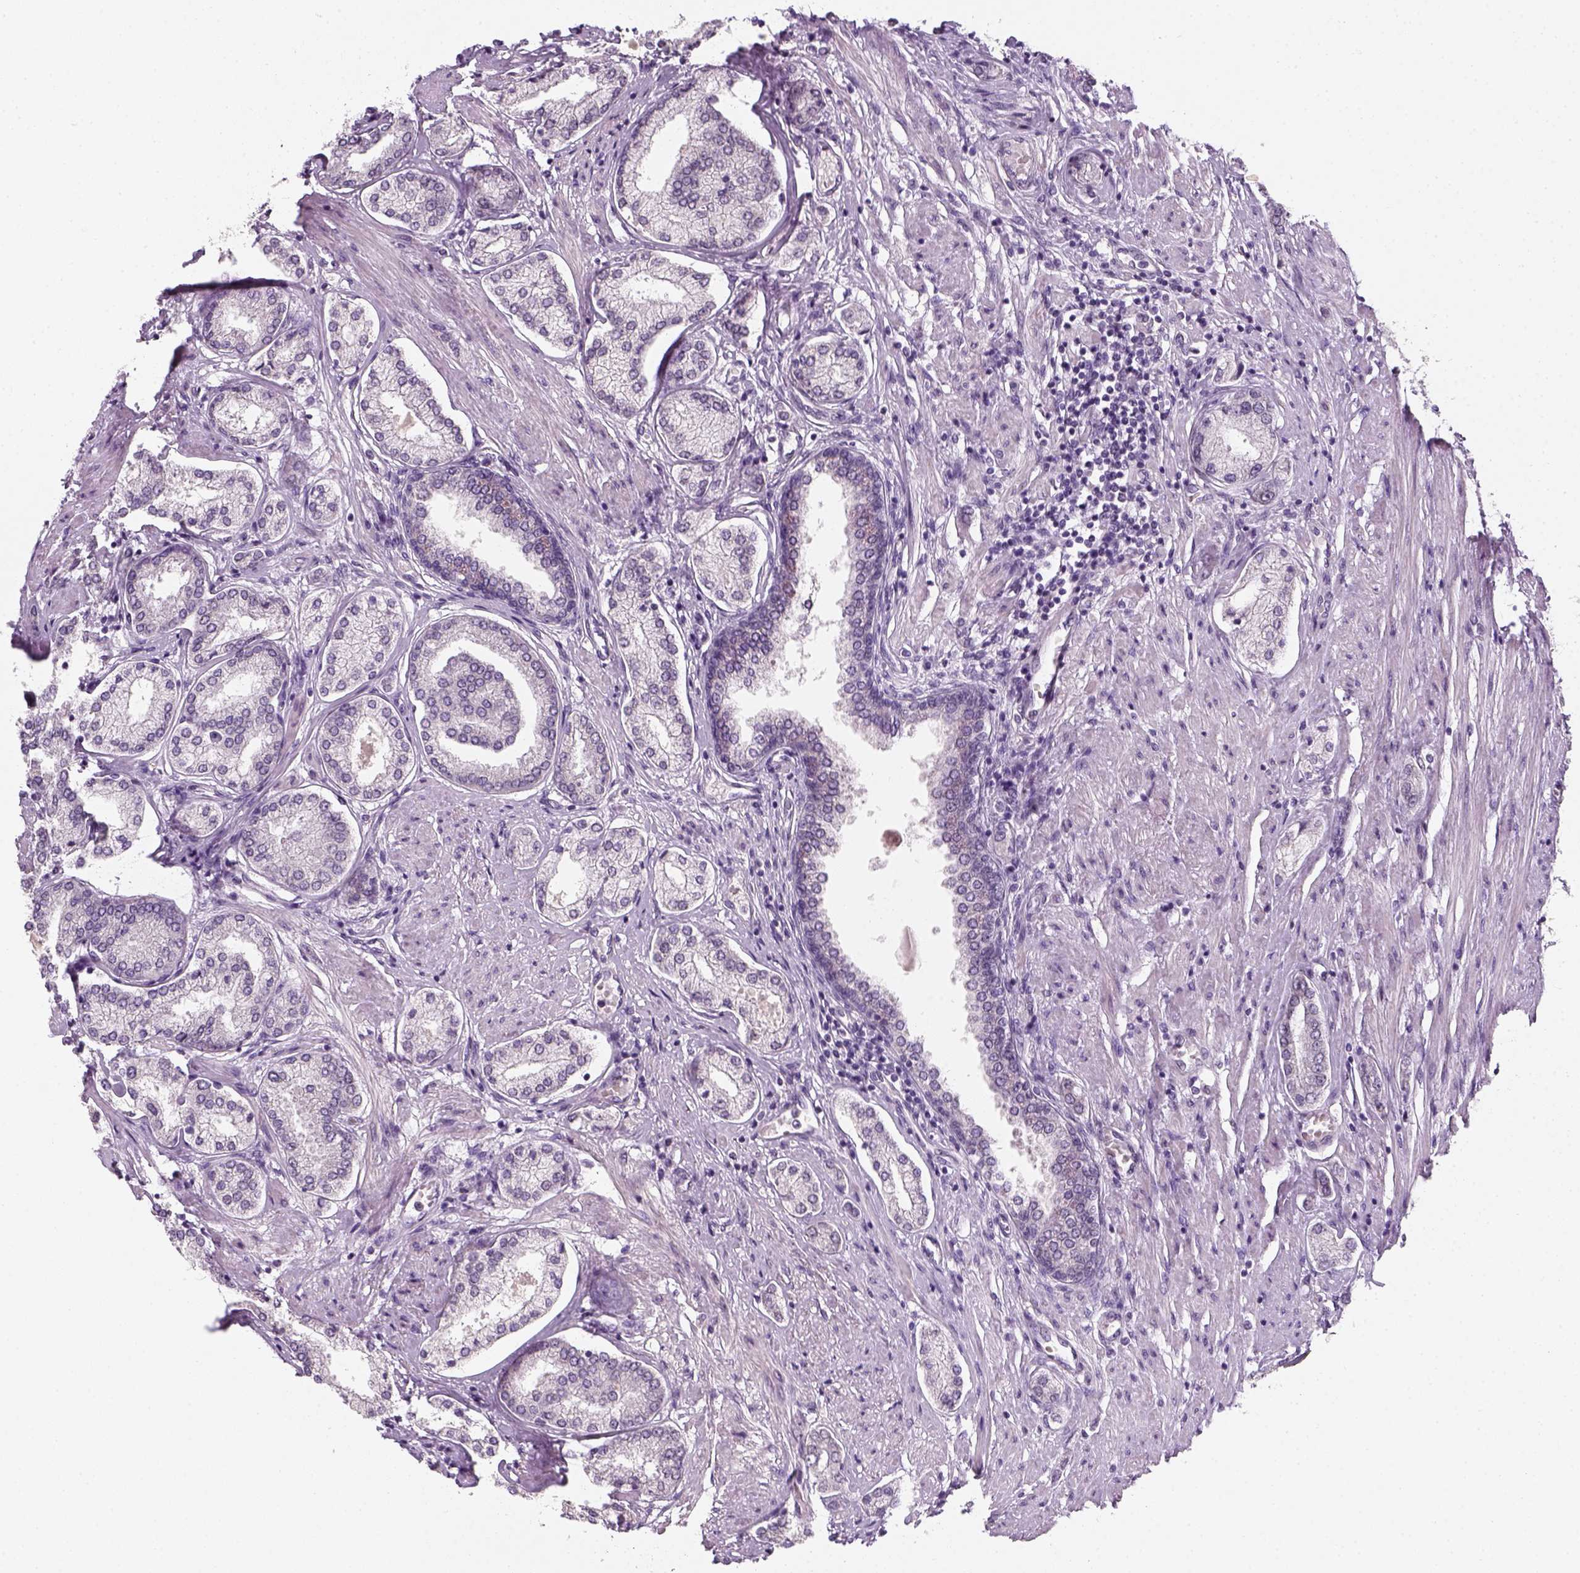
{"staining": {"intensity": "negative", "quantity": "none", "location": "none"}, "tissue": "prostate cancer", "cell_type": "Tumor cells", "image_type": "cancer", "snomed": [{"axis": "morphology", "description": "Adenocarcinoma, NOS"}, {"axis": "topography", "description": "Prostate"}], "caption": "Human prostate adenocarcinoma stained for a protein using immunohistochemistry (IHC) demonstrates no positivity in tumor cells.", "gene": "TP53", "patient": {"sex": "male", "age": 63}}